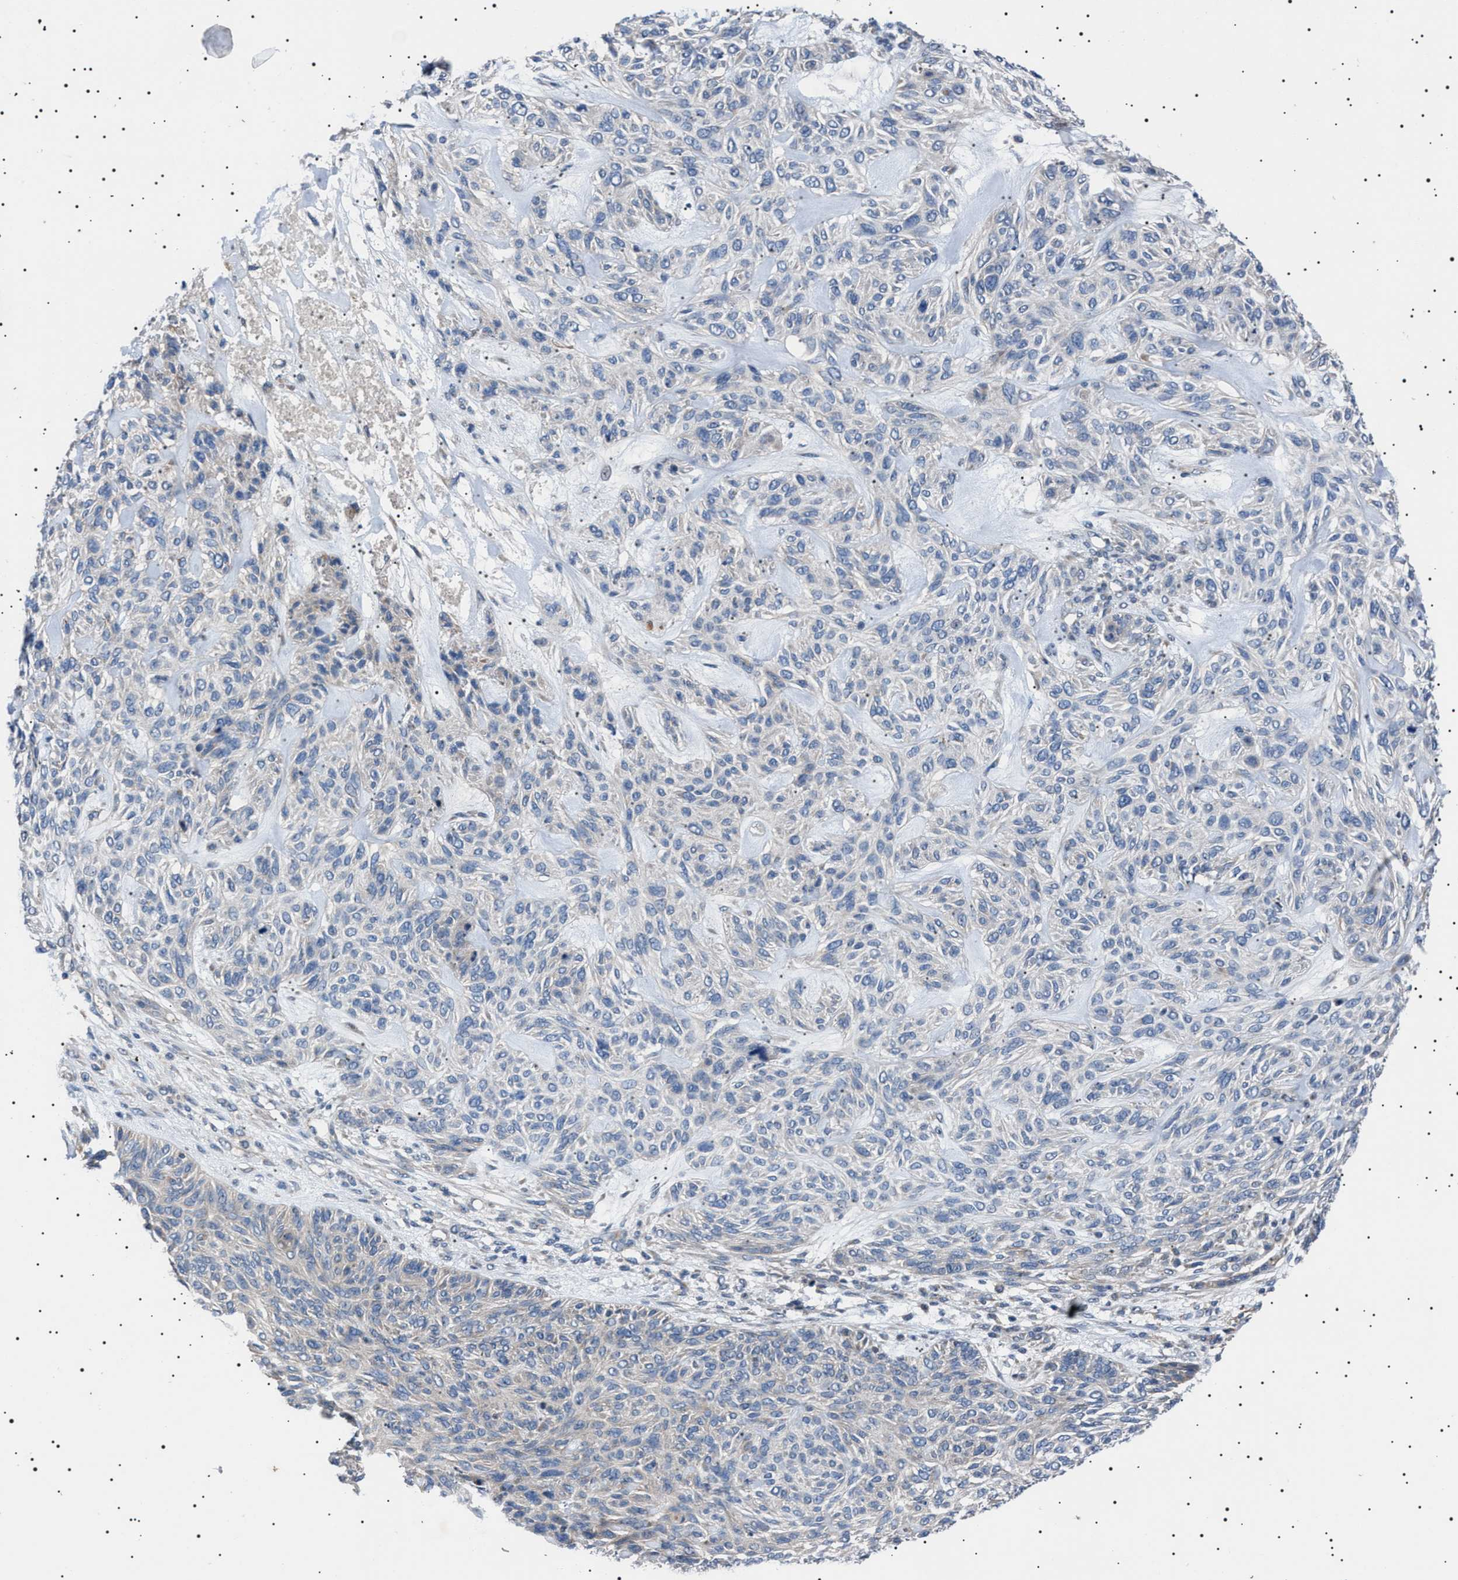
{"staining": {"intensity": "negative", "quantity": "none", "location": "none"}, "tissue": "skin cancer", "cell_type": "Tumor cells", "image_type": "cancer", "snomed": [{"axis": "morphology", "description": "Basal cell carcinoma"}, {"axis": "topography", "description": "Skin"}], "caption": "A histopathology image of basal cell carcinoma (skin) stained for a protein reveals no brown staining in tumor cells.", "gene": "PTRH1", "patient": {"sex": "male", "age": 55}}